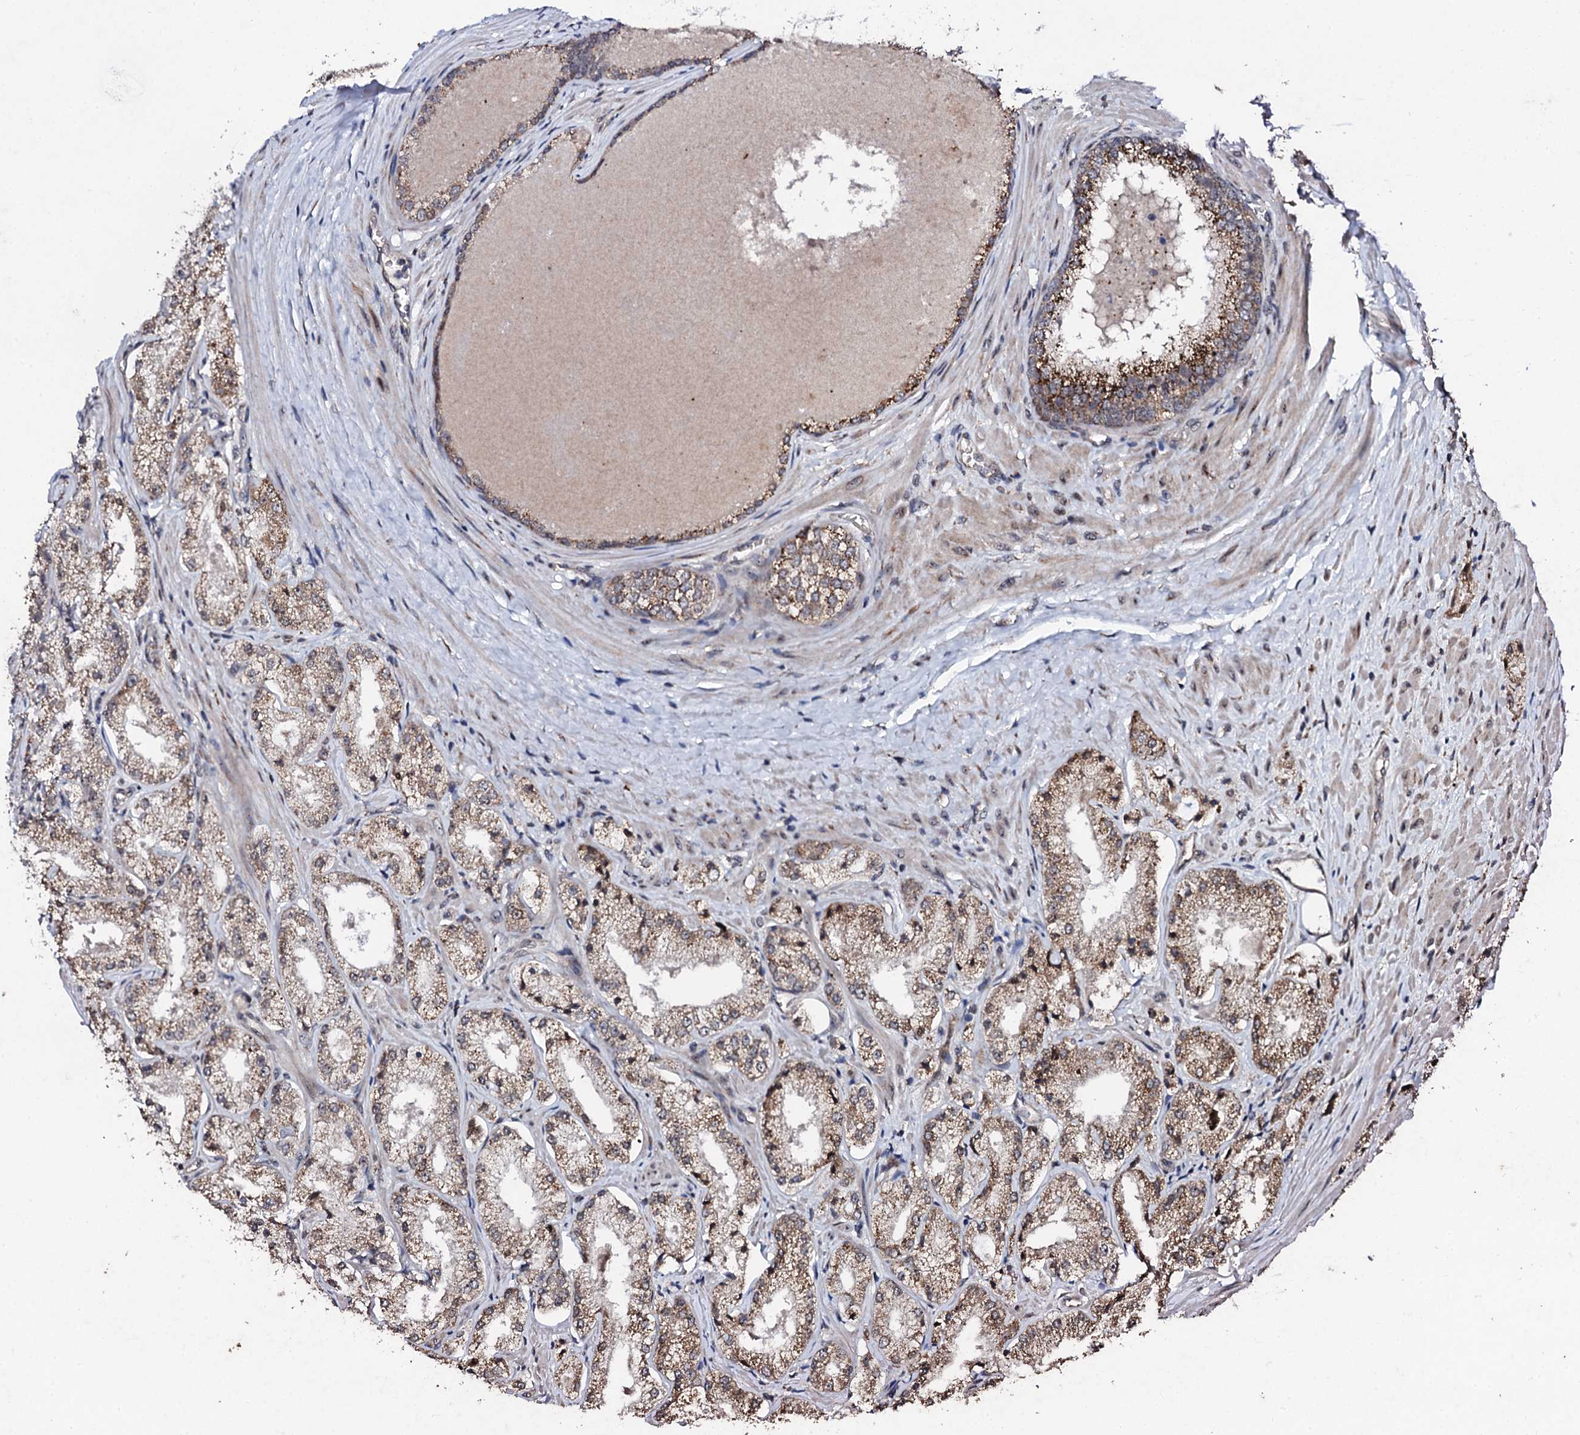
{"staining": {"intensity": "weak", "quantity": "25%-75%", "location": "cytoplasmic/membranous"}, "tissue": "prostate cancer", "cell_type": "Tumor cells", "image_type": "cancer", "snomed": [{"axis": "morphology", "description": "Adenocarcinoma, Low grade"}, {"axis": "topography", "description": "Prostate"}], "caption": "This histopathology image reveals prostate cancer stained with immunohistochemistry to label a protein in brown. The cytoplasmic/membranous of tumor cells show weak positivity for the protein. Nuclei are counter-stained blue.", "gene": "FAM111A", "patient": {"sex": "male", "age": 69}}